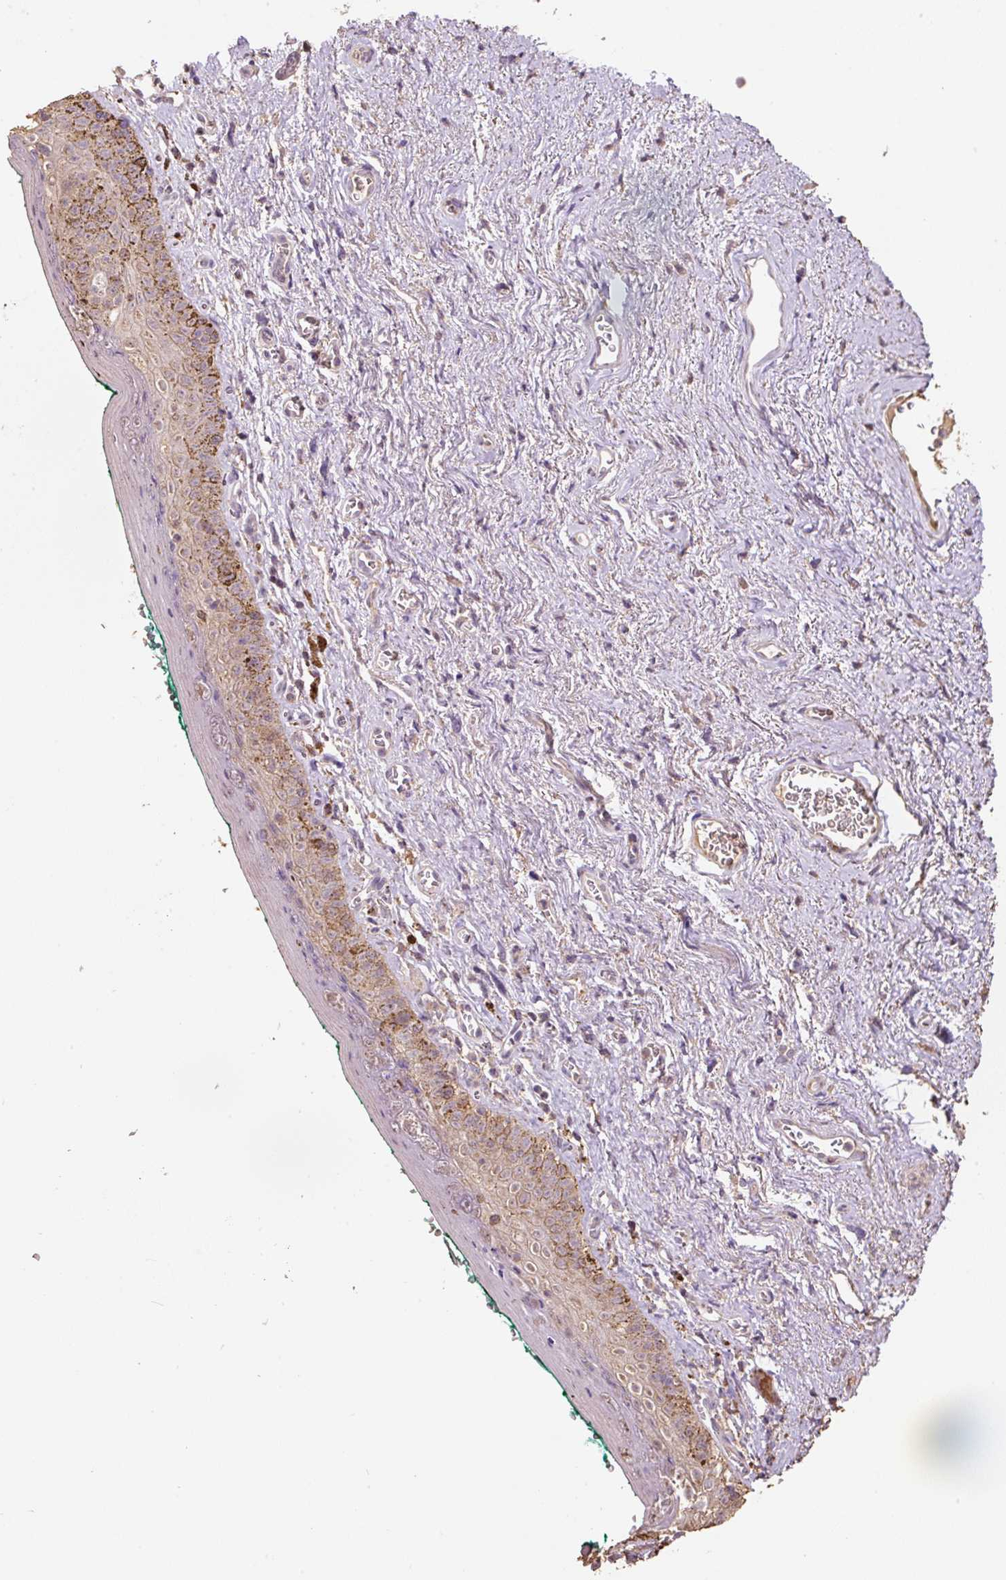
{"staining": {"intensity": "moderate", "quantity": "<25%", "location": "cytoplasmic/membranous"}, "tissue": "vagina", "cell_type": "Squamous epithelial cells", "image_type": "normal", "snomed": [{"axis": "morphology", "description": "Normal tissue, NOS"}, {"axis": "topography", "description": "Vulva"}, {"axis": "topography", "description": "Vagina"}, {"axis": "topography", "description": "Peripheral nerve tissue"}], "caption": "A micrograph showing moderate cytoplasmic/membranous expression in approximately <25% of squamous epithelial cells in normal vagina, as visualized by brown immunohistochemical staining.", "gene": "HERC2", "patient": {"sex": "female", "age": 66}}